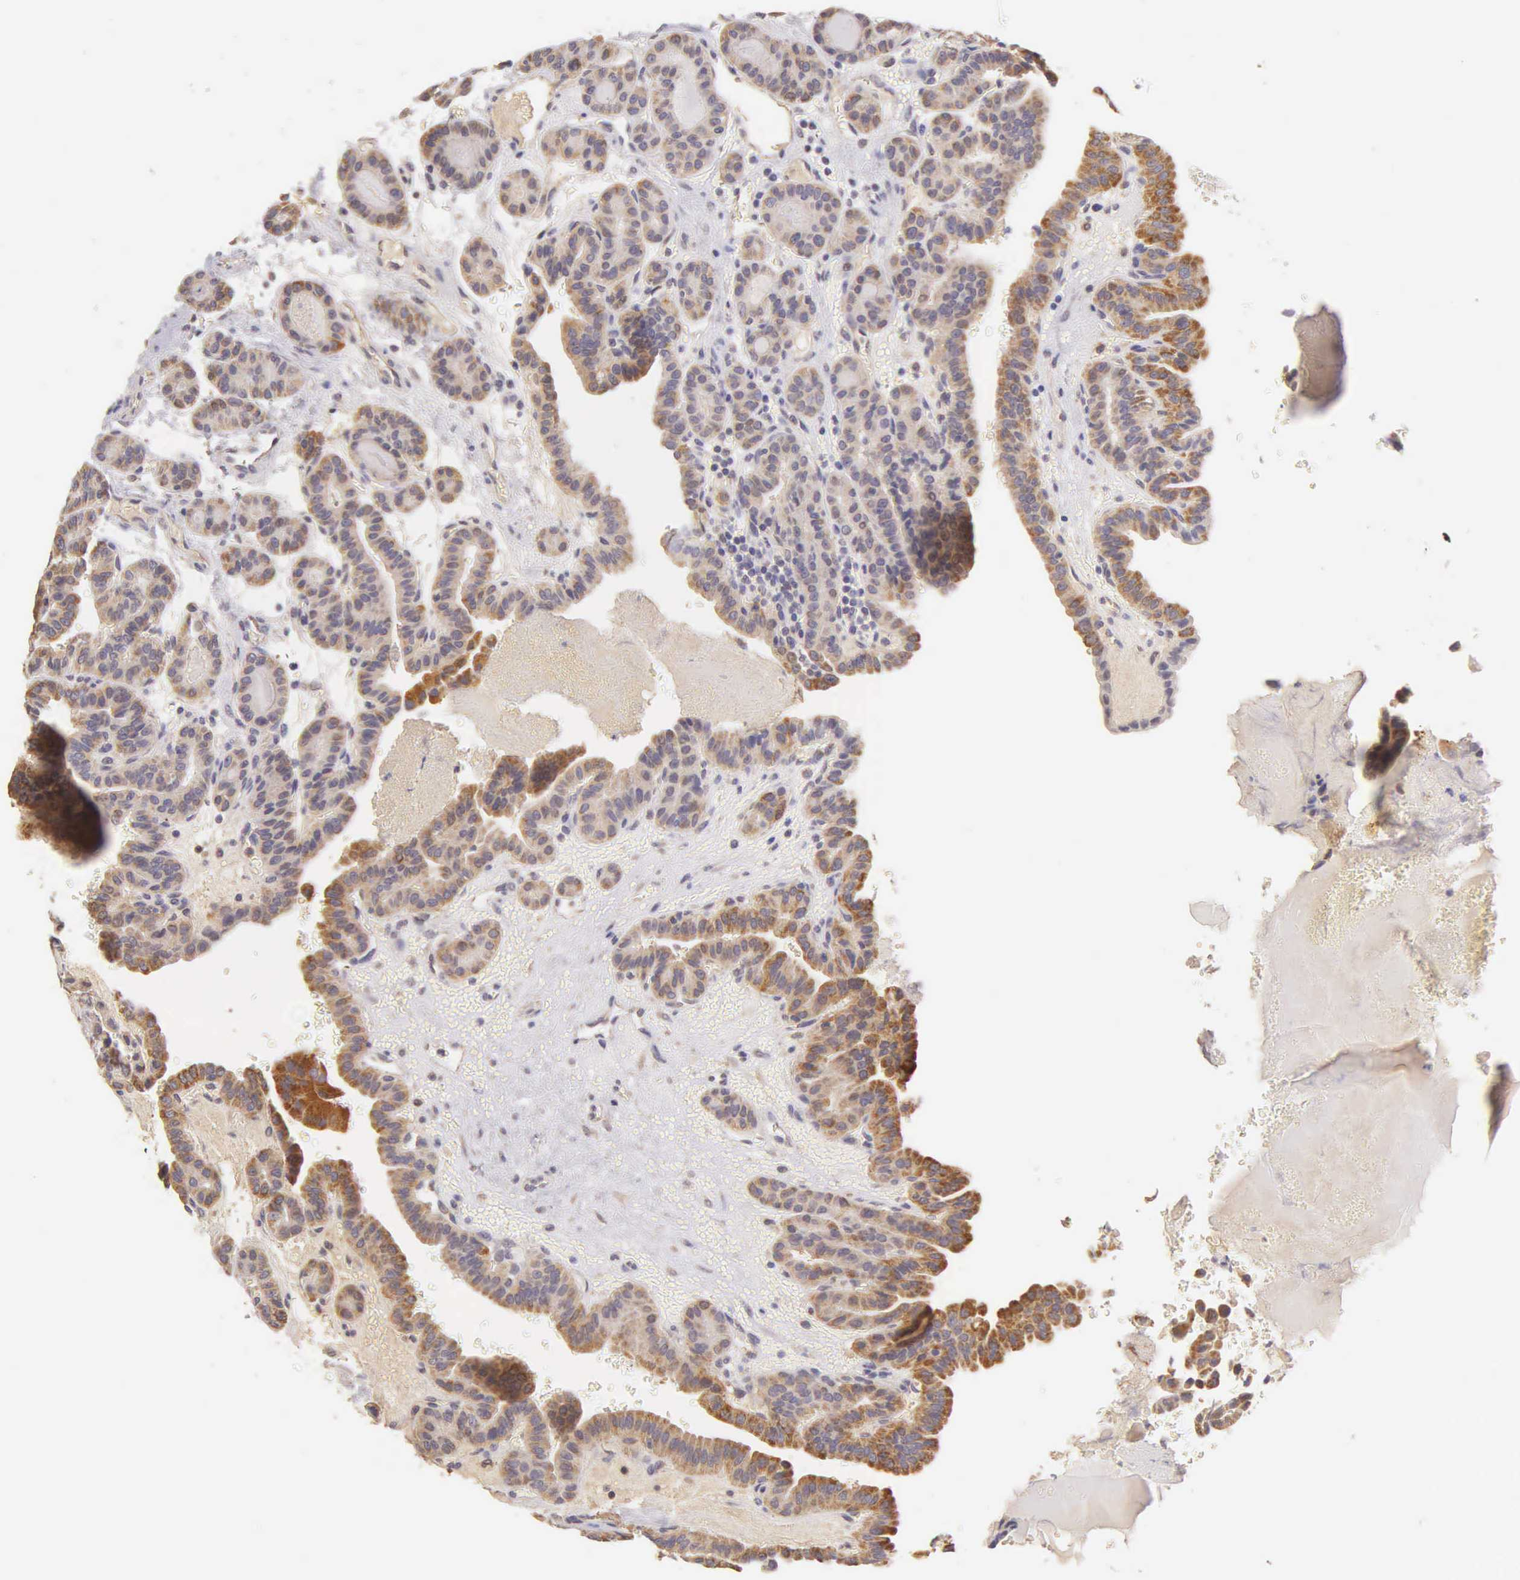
{"staining": {"intensity": "weak", "quantity": ">75%", "location": "cytoplasmic/membranous"}, "tissue": "thyroid cancer", "cell_type": "Tumor cells", "image_type": "cancer", "snomed": [{"axis": "morphology", "description": "Papillary adenocarcinoma, NOS"}, {"axis": "topography", "description": "Thyroid gland"}], "caption": "Weak cytoplasmic/membranous positivity for a protein is appreciated in about >75% of tumor cells of thyroid papillary adenocarcinoma using immunohistochemistry (IHC).", "gene": "ESR1", "patient": {"sex": "male", "age": 87}}